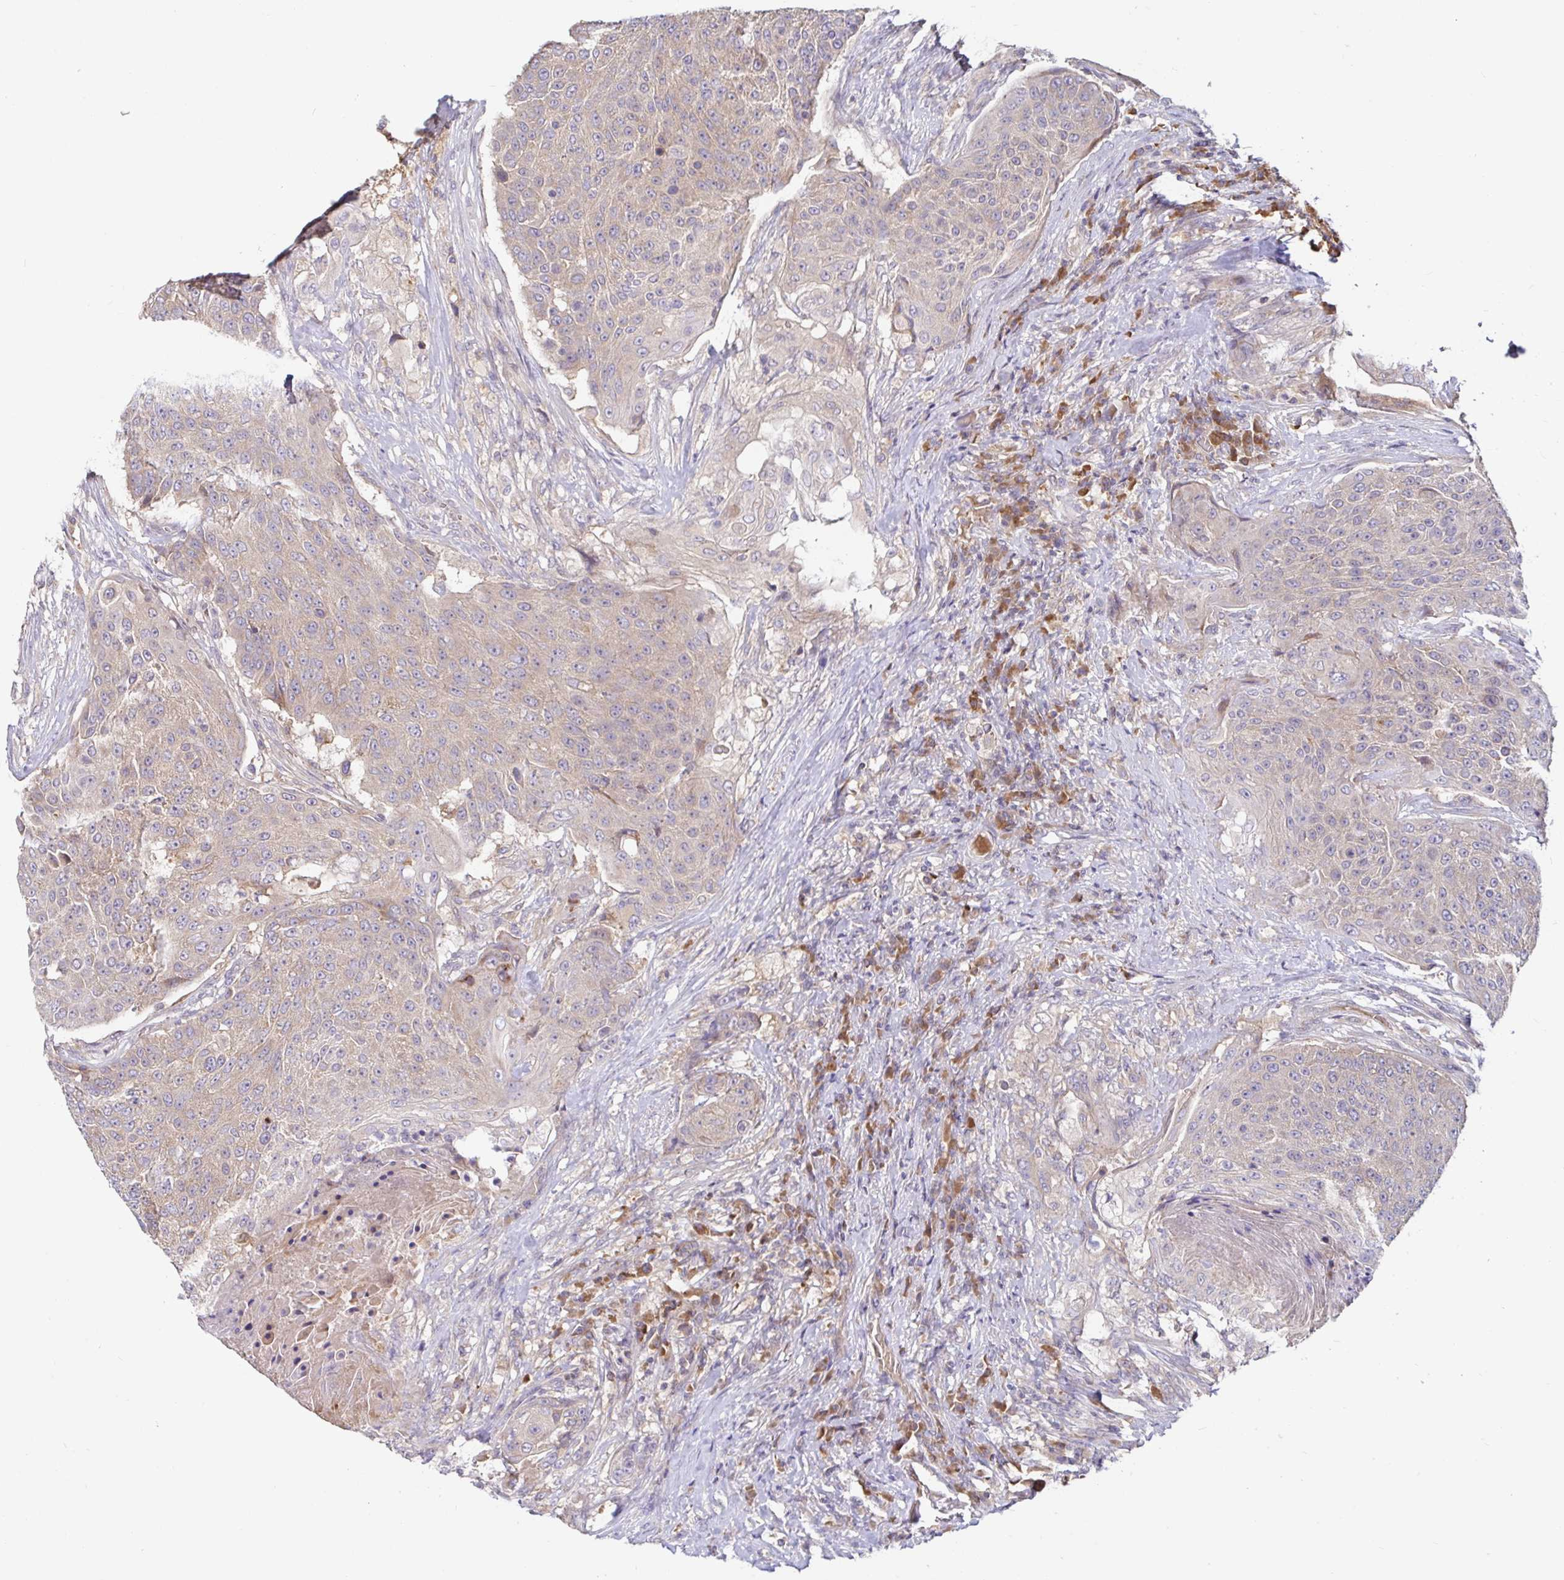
{"staining": {"intensity": "weak", "quantity": "25%-75%", "location": "cytoplasmic/membranous"}, "tissue": "urothelial cancer", "cell_type": "Tumor cells", "image_type": "cancer", "snomed": [{"axis": "morphology", "description": "Urothelial carcinoma, High grade"}, {"axis": "topography", "description": "Urinary bladder"}], "caption": "A photomicrograph showing weak cytoplasmic/membranous expression in approximately 25%-75% of tumor cells in high-grade urothelial carcinoma, as visualized by brown immunohistochemical staining.", "gene": "LARP1", "patient": {"sex": "female", "age": 63}}